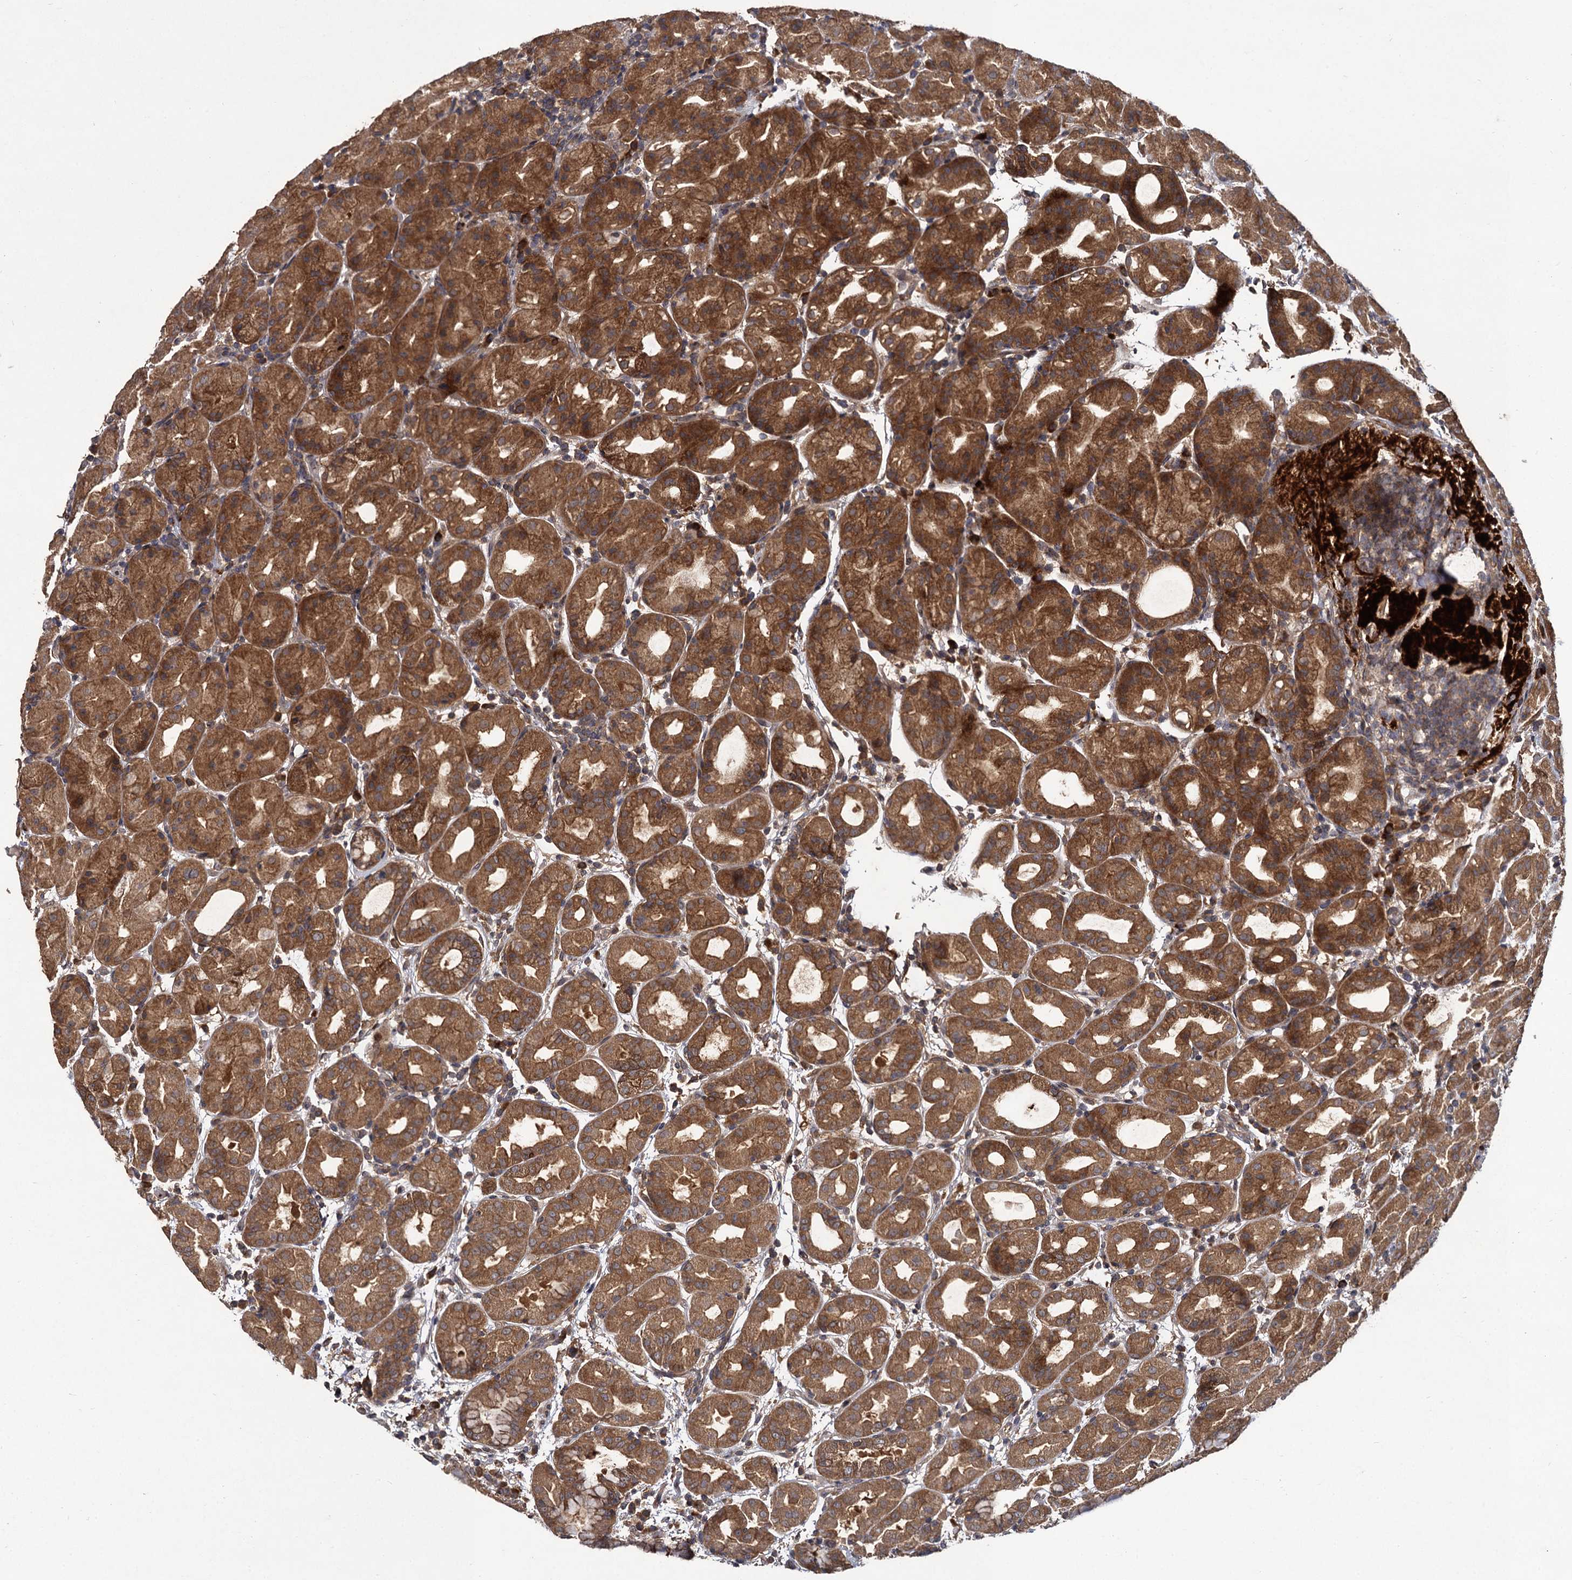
{"staining": {"intensity": "strong", "quantity": ">75%", "location": "cytoplasmic/membranous"}, "tissue": "stomach", "cell_type": "Glandular cells", "image_type": "normal", "snomed": [{"axis": "morphology", "description": "Normal tissue, NOS"}, {"axis": "topography", "description": "Stomach"}], "caption": "Immunohistochemical staining of benign human stomach reveals high levels of strong cytoplasmic/membranous staining in approximately >75% of glandular cells.", "gene": "INPPL1", "patient": {"sex": "female", "age": 79}}